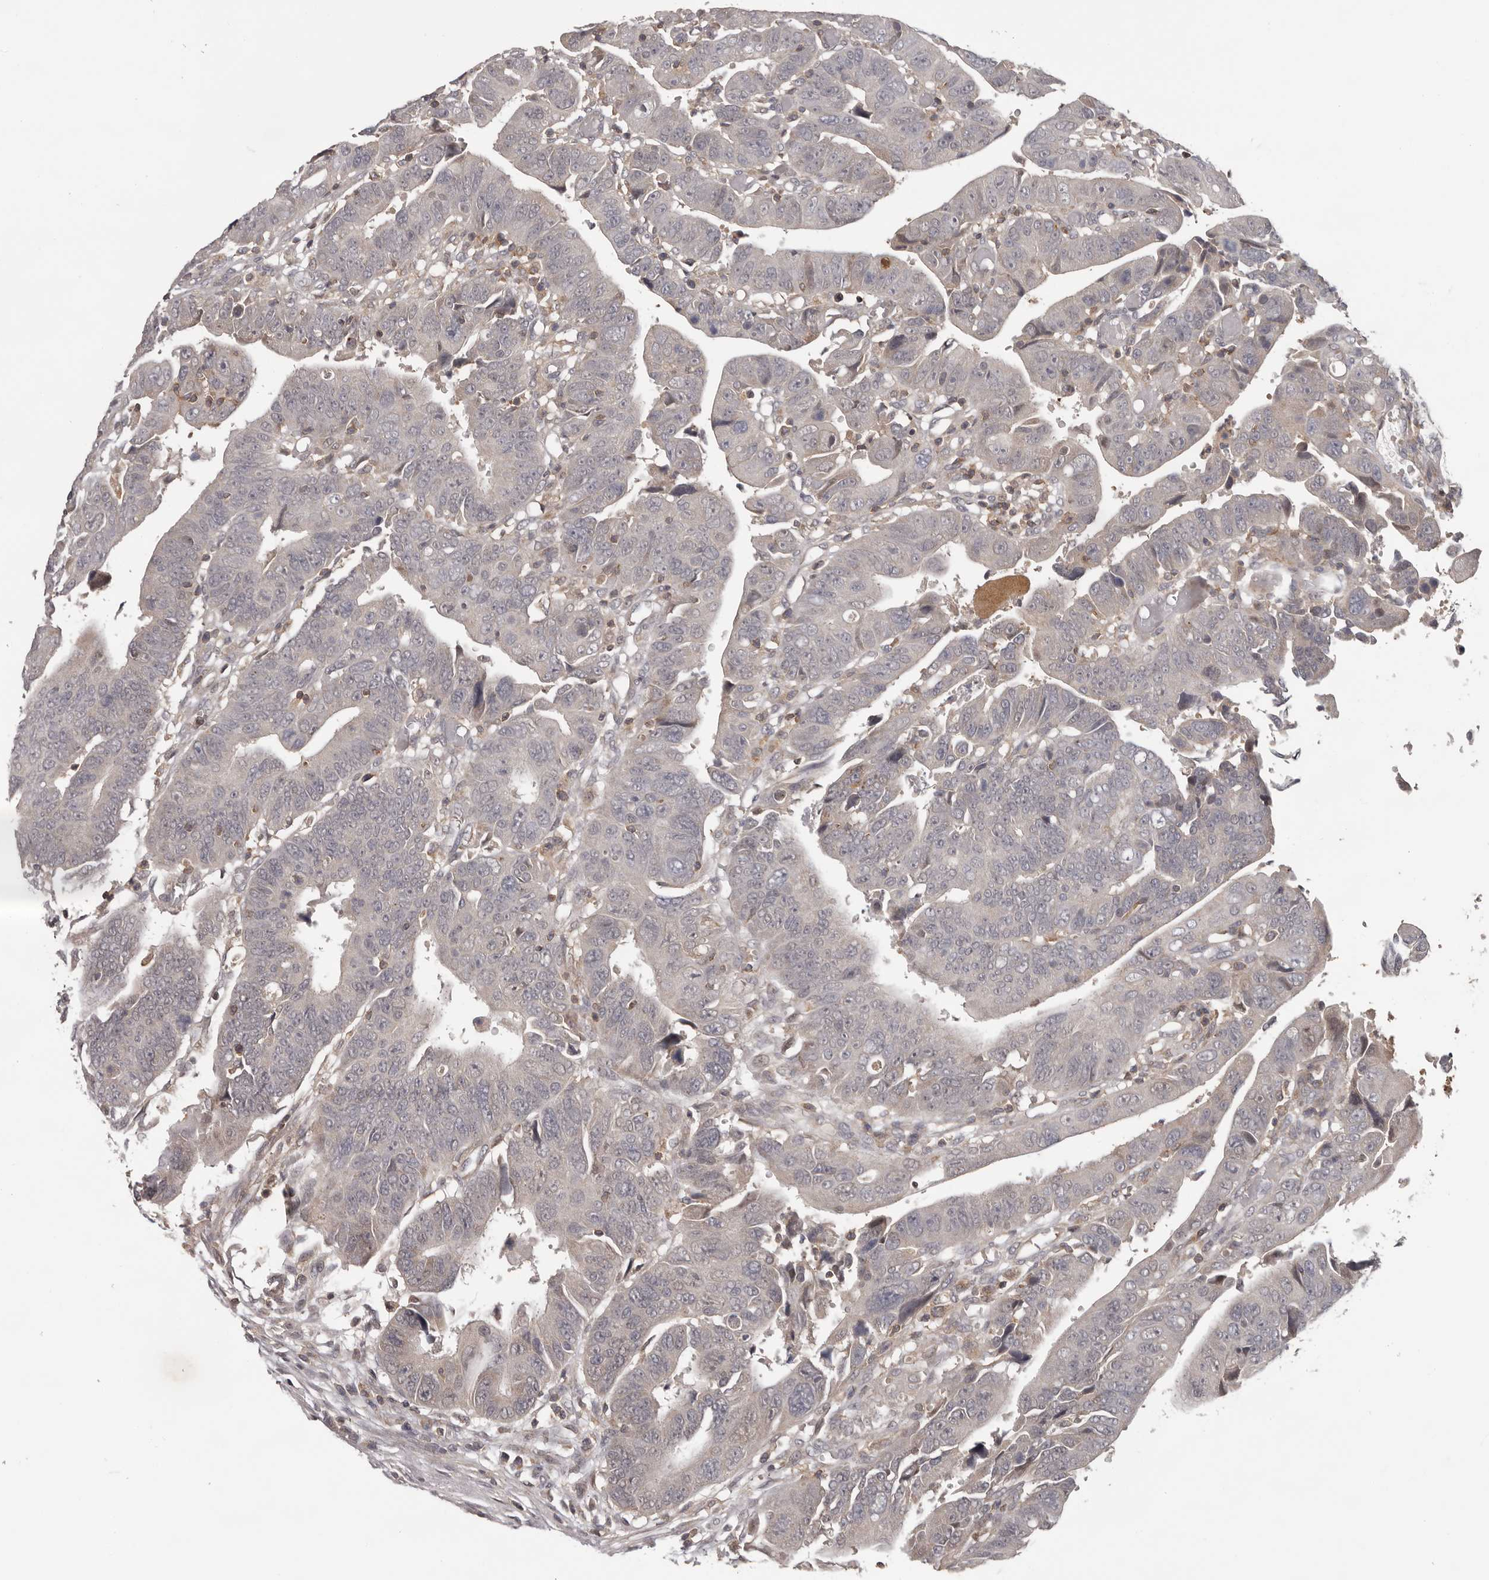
{"staining": {"intensity": "negative", "quantity": "none", "location": "none"}, "tissue": "colorectal cancer", "cell_type": "Tumor cells", "image_type": "cancer", "snomed": [{"axis": "morphology", "description": "Adenocarcinoma, NOS"}, {"axis": "topography", "description": "Rectum"}], "caption": "Tumor cells show no significant protein staining in adenocarcinoma (colorectal). (Brightfield microscopy of DAB immunohistochemistry at high magnification).", "gene": "ANKRD44", "patient": {"sex": "female", "age": 65}}